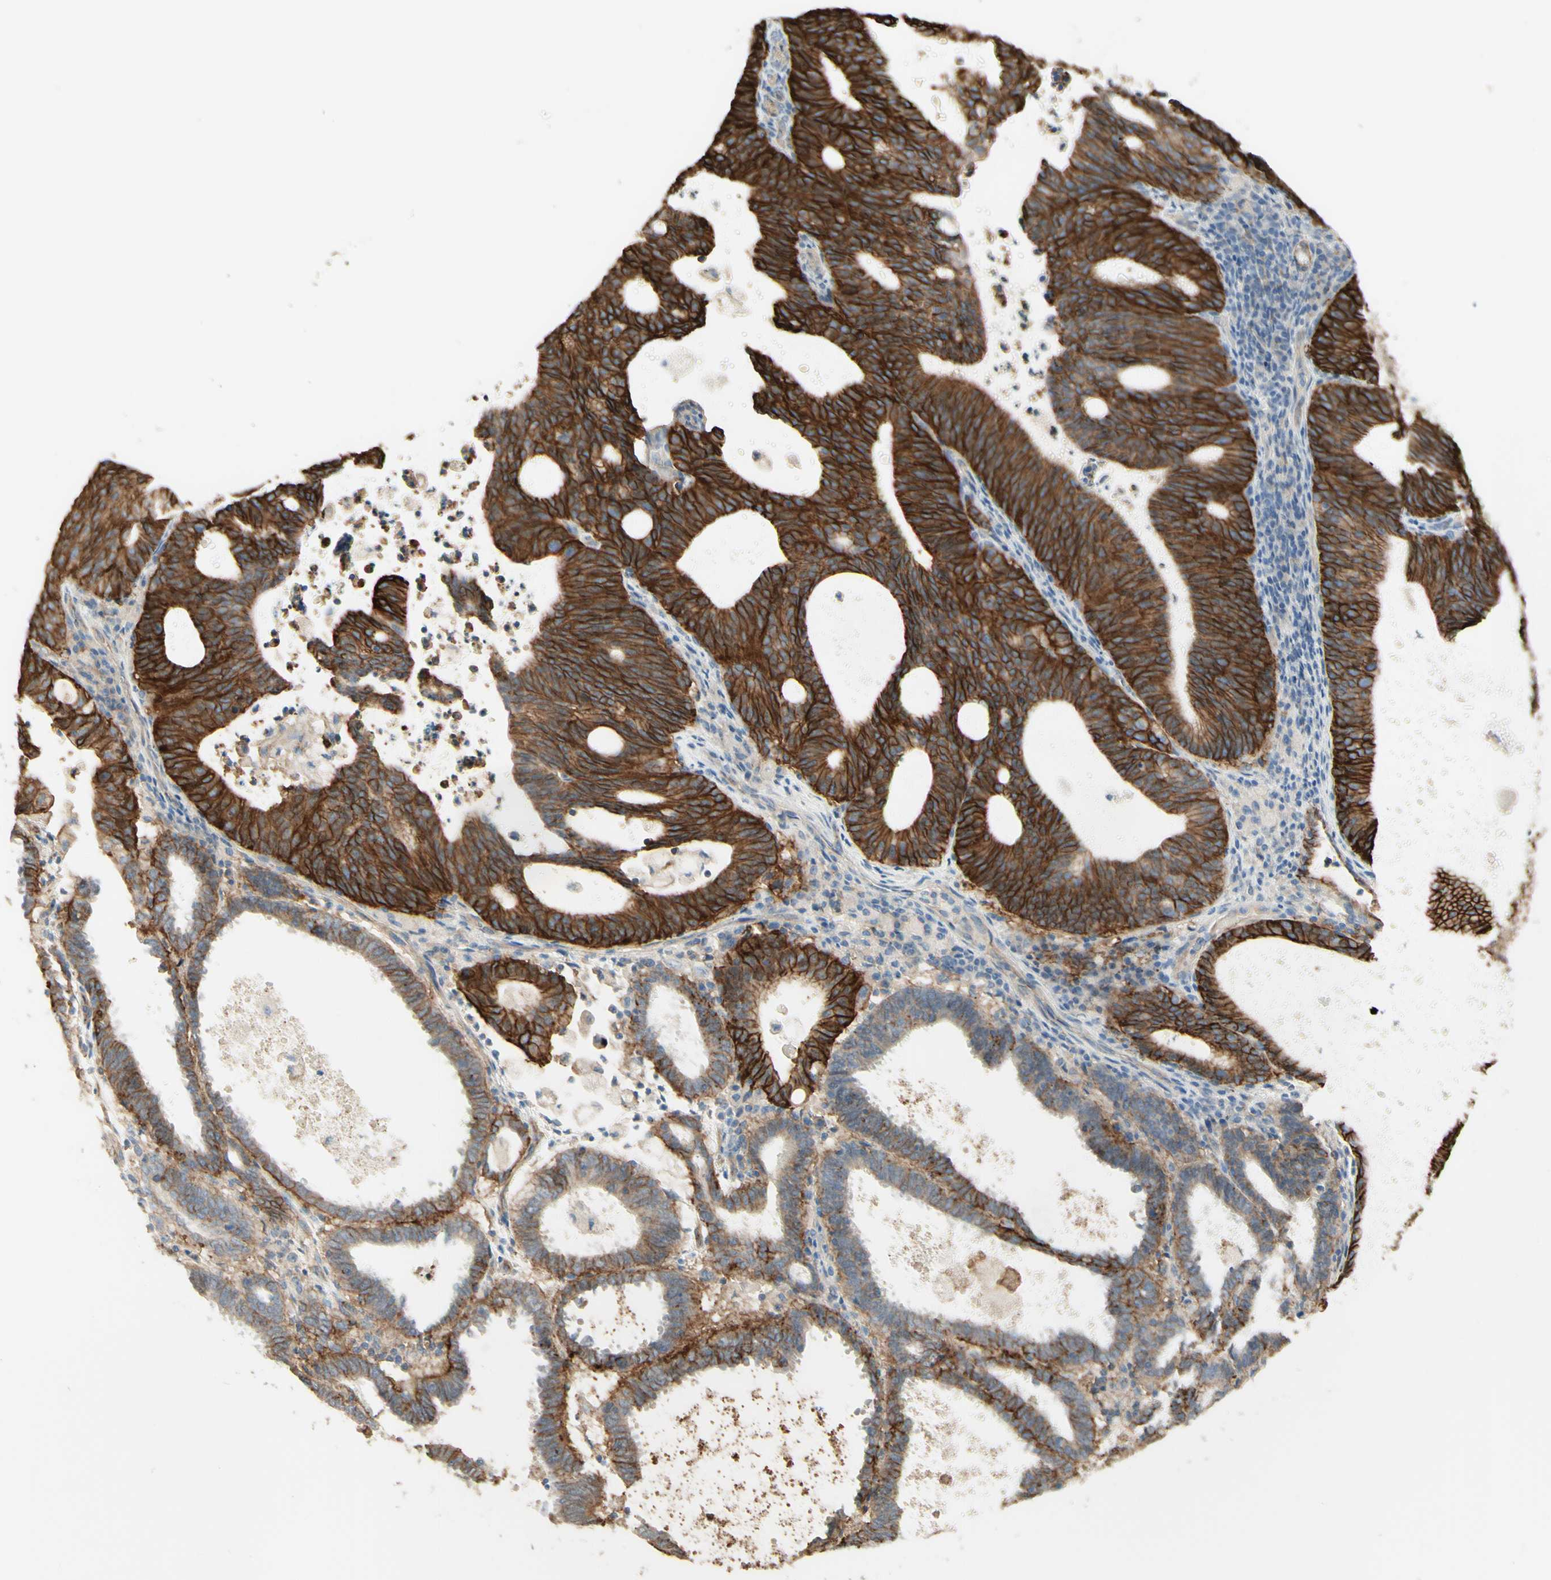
{"staining": {"intensity": "strong", "quantity": ">75%", "location": "cytoplasmic/membranous"}, "tissue": "endometrial cancer", "cell_type": "Tumor cells", "image_type": "cancer", "snomed": [{"axis": "morphology", "description": "Adenocarcinoma, NOS"}, {"axis": "topography", "description": "Uterus"}], "caption": "Human adenocarcinoma (endometrial) stained with a brown dye displays strong cytoplasmic/membranous positive staining in about >75% of tumor cells.", "gene": "RNF149", "patient": {"sex": "female", "age": 83}}